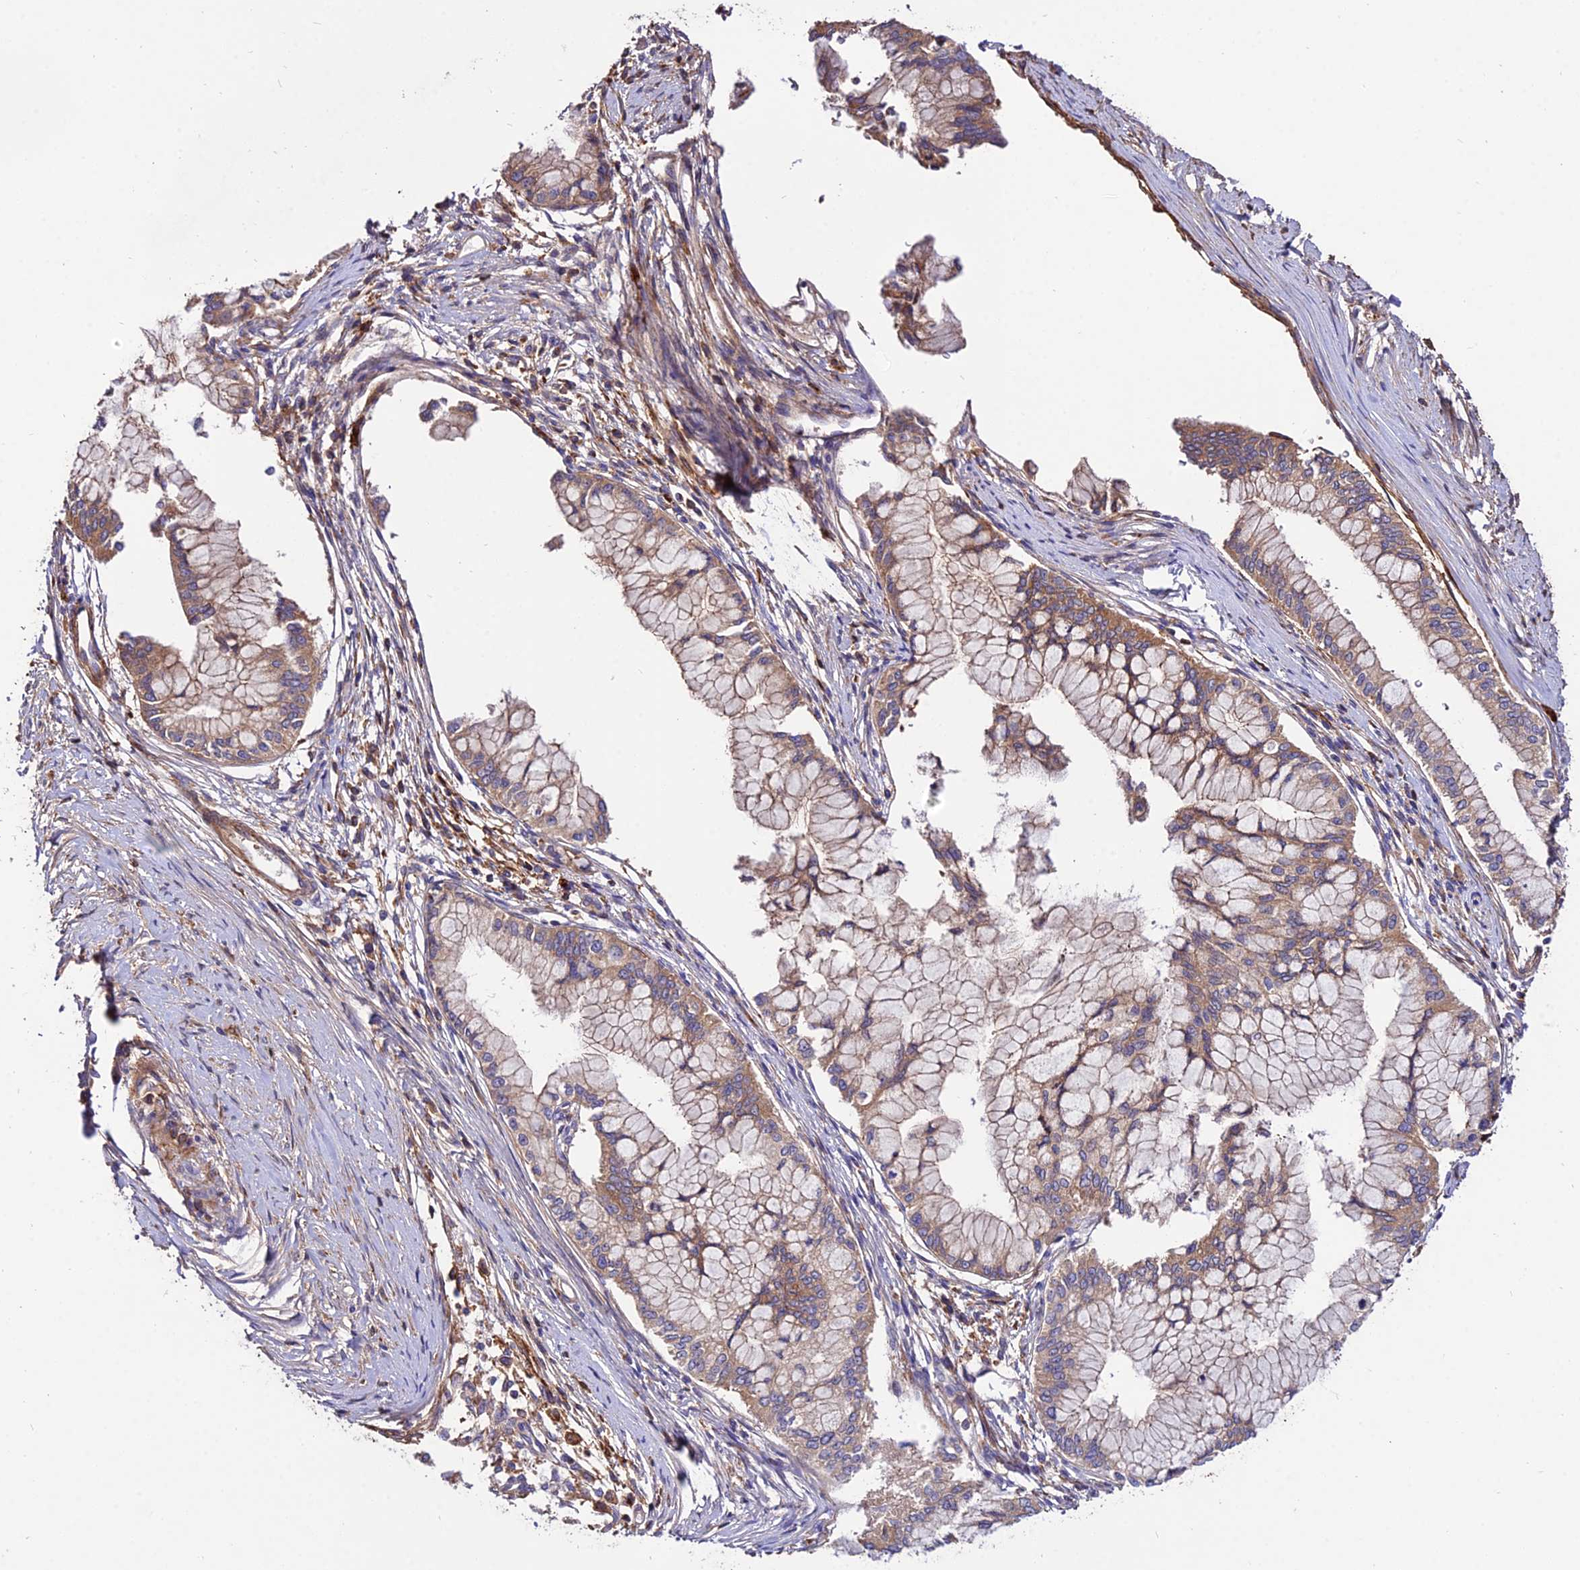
{"staining": {"intensity": "moderate", "quantity": "25%-75%", "location": "cytoplasmic/membranous"}, "tissue": "pancreatic cancer", "cell_type": "Tumor cells", "image_type": "cancer", "snomed": [{"axis": "morphology", "description": "Adenocarcinoma, NOS"}, {"axis": "topography", "description": "Pancreas"}], "caption": "Moderate cytoplasmic/membranous protein positivity is seen in approximately 25%-75% of tumor cells in pancreatic cancer (adenocarcinoma). The protein is shown in brown color, while the nuclei are stained blue.", "gene": "PYM1", "patient": {"sex": "male", "age": 46}}